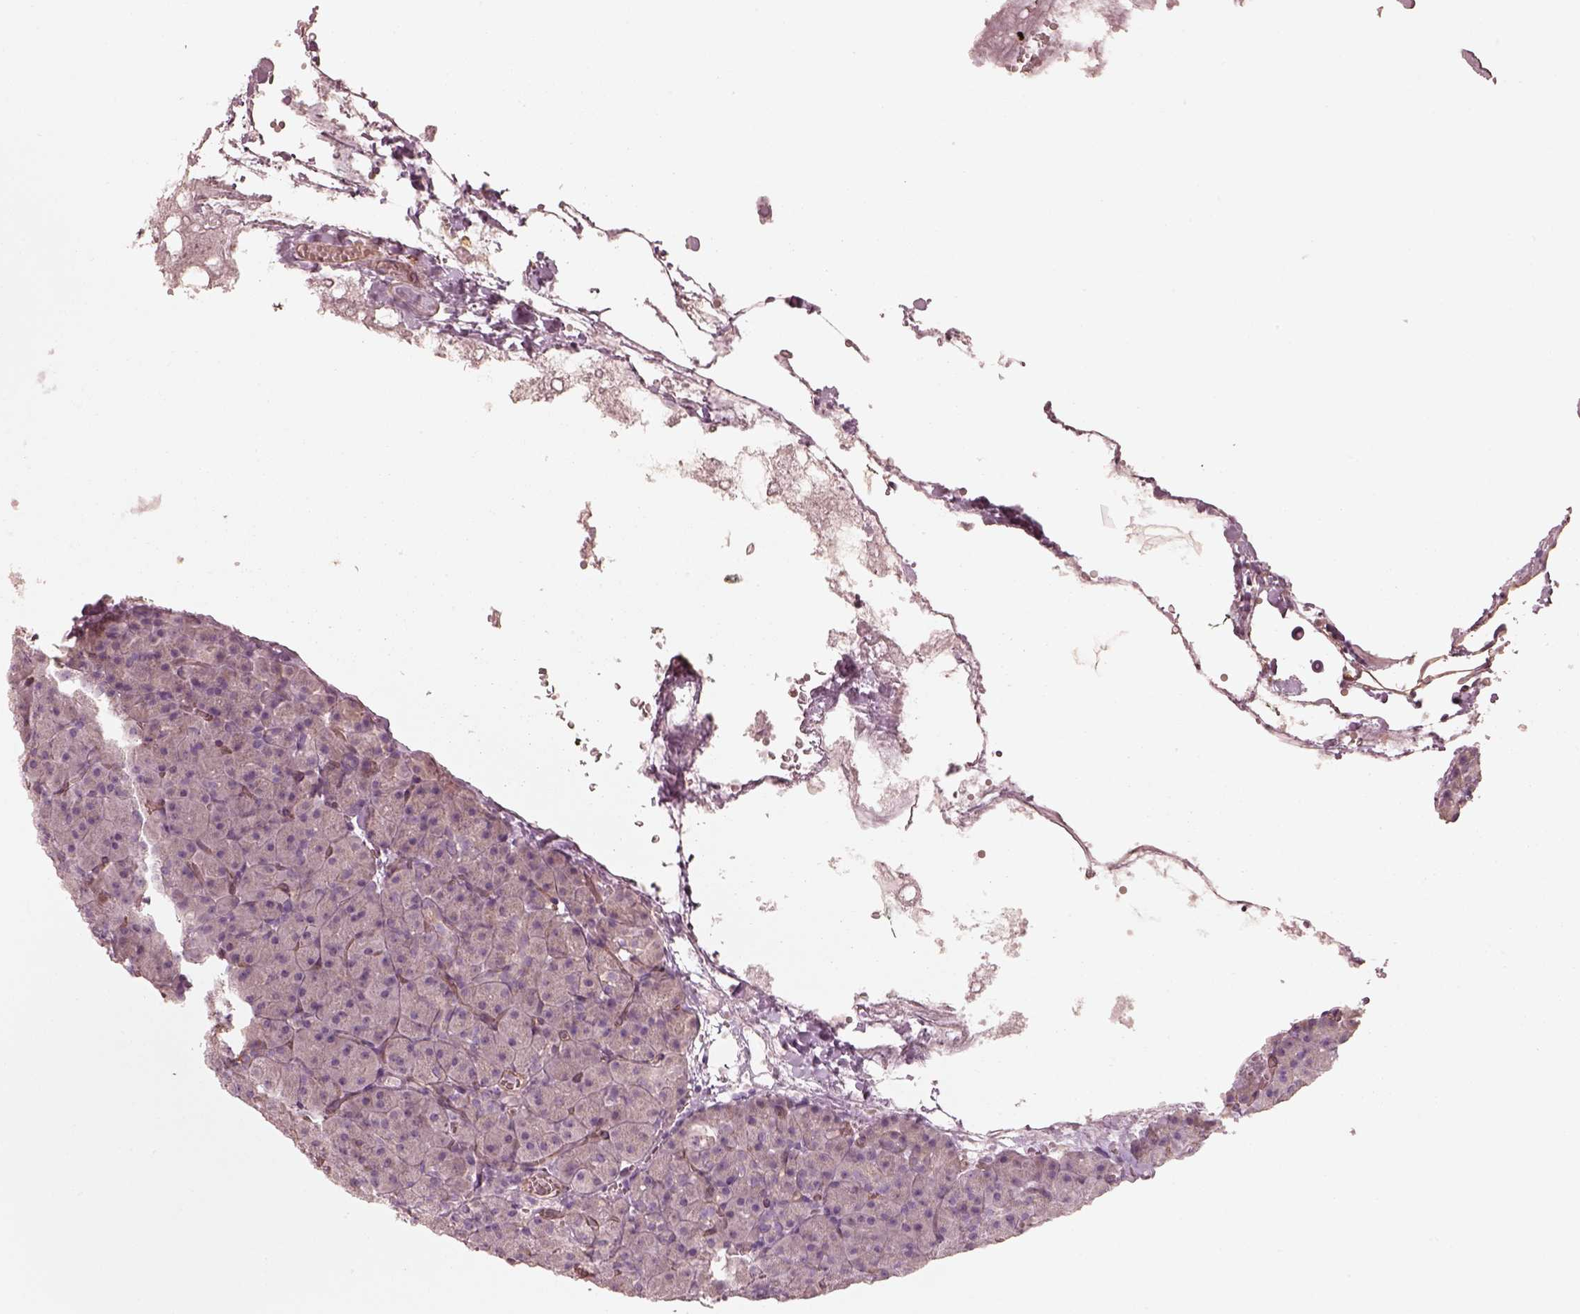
{"staining": {"intensity": "negative", "quantity": "none", "location": "none"}, "tissue": "pancreas", "cell_type": "Exocrine glandular cells", "image_type": "normal", "snomed": [{"axis": "morphology", "description": "Normal tissue, NOS"}, {"axis": "topography", "description": "Pancreas"}], "caption": "An IHC photomicrograph of unremarkable pancreas is shown. There is no staining in exocrine glandular cells of pancreas. Brightfield microscopy of IHC stained with DAB (3,3'-diaminobenzidine) (brown) and hematoxylin (blue), captured at high magnification.", "gene": "CRYM", "patient": {"sex": "female", "age": 74}}